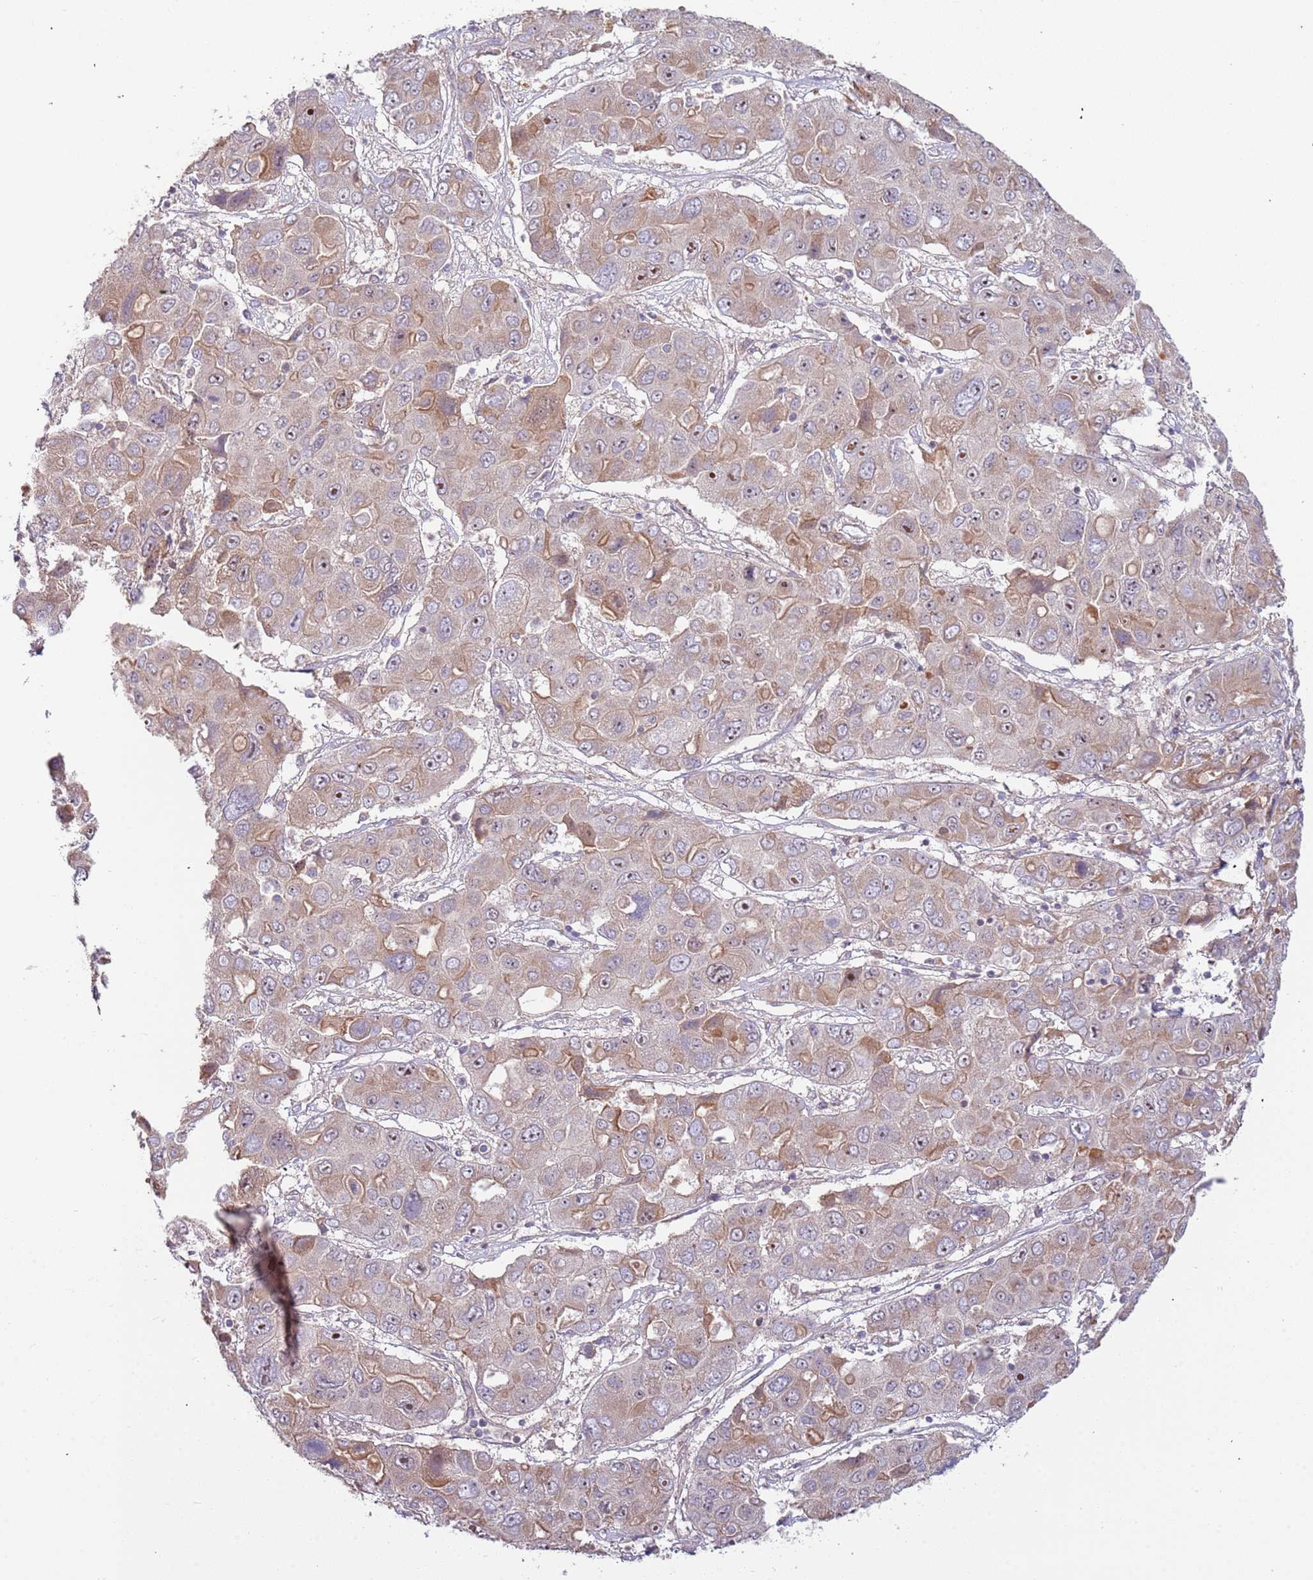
{"staining": {"intensity": "weak", "quantity": "25%-75%", "location": "cytoplasmic/membranous,nuclear"}, "tissue": "liver cancer", "cell_type": "Tumor cells", "image_type": "cancer", "snomed": [{"axis": "morphology", "description": "Cholangiocarcinoma"}, {"axis": "topography", "description": "Liver"}], "caption": "Liver cancer (cholangiocarcinoma) stained for a protein (brown) exhibits weak cytoplasmic/membranous and nuclear positive staining in approximately 25%-75% of tumor cells.", "gene": "TRAPPC6B", "patient": {"sex": "male", "age": 67}}